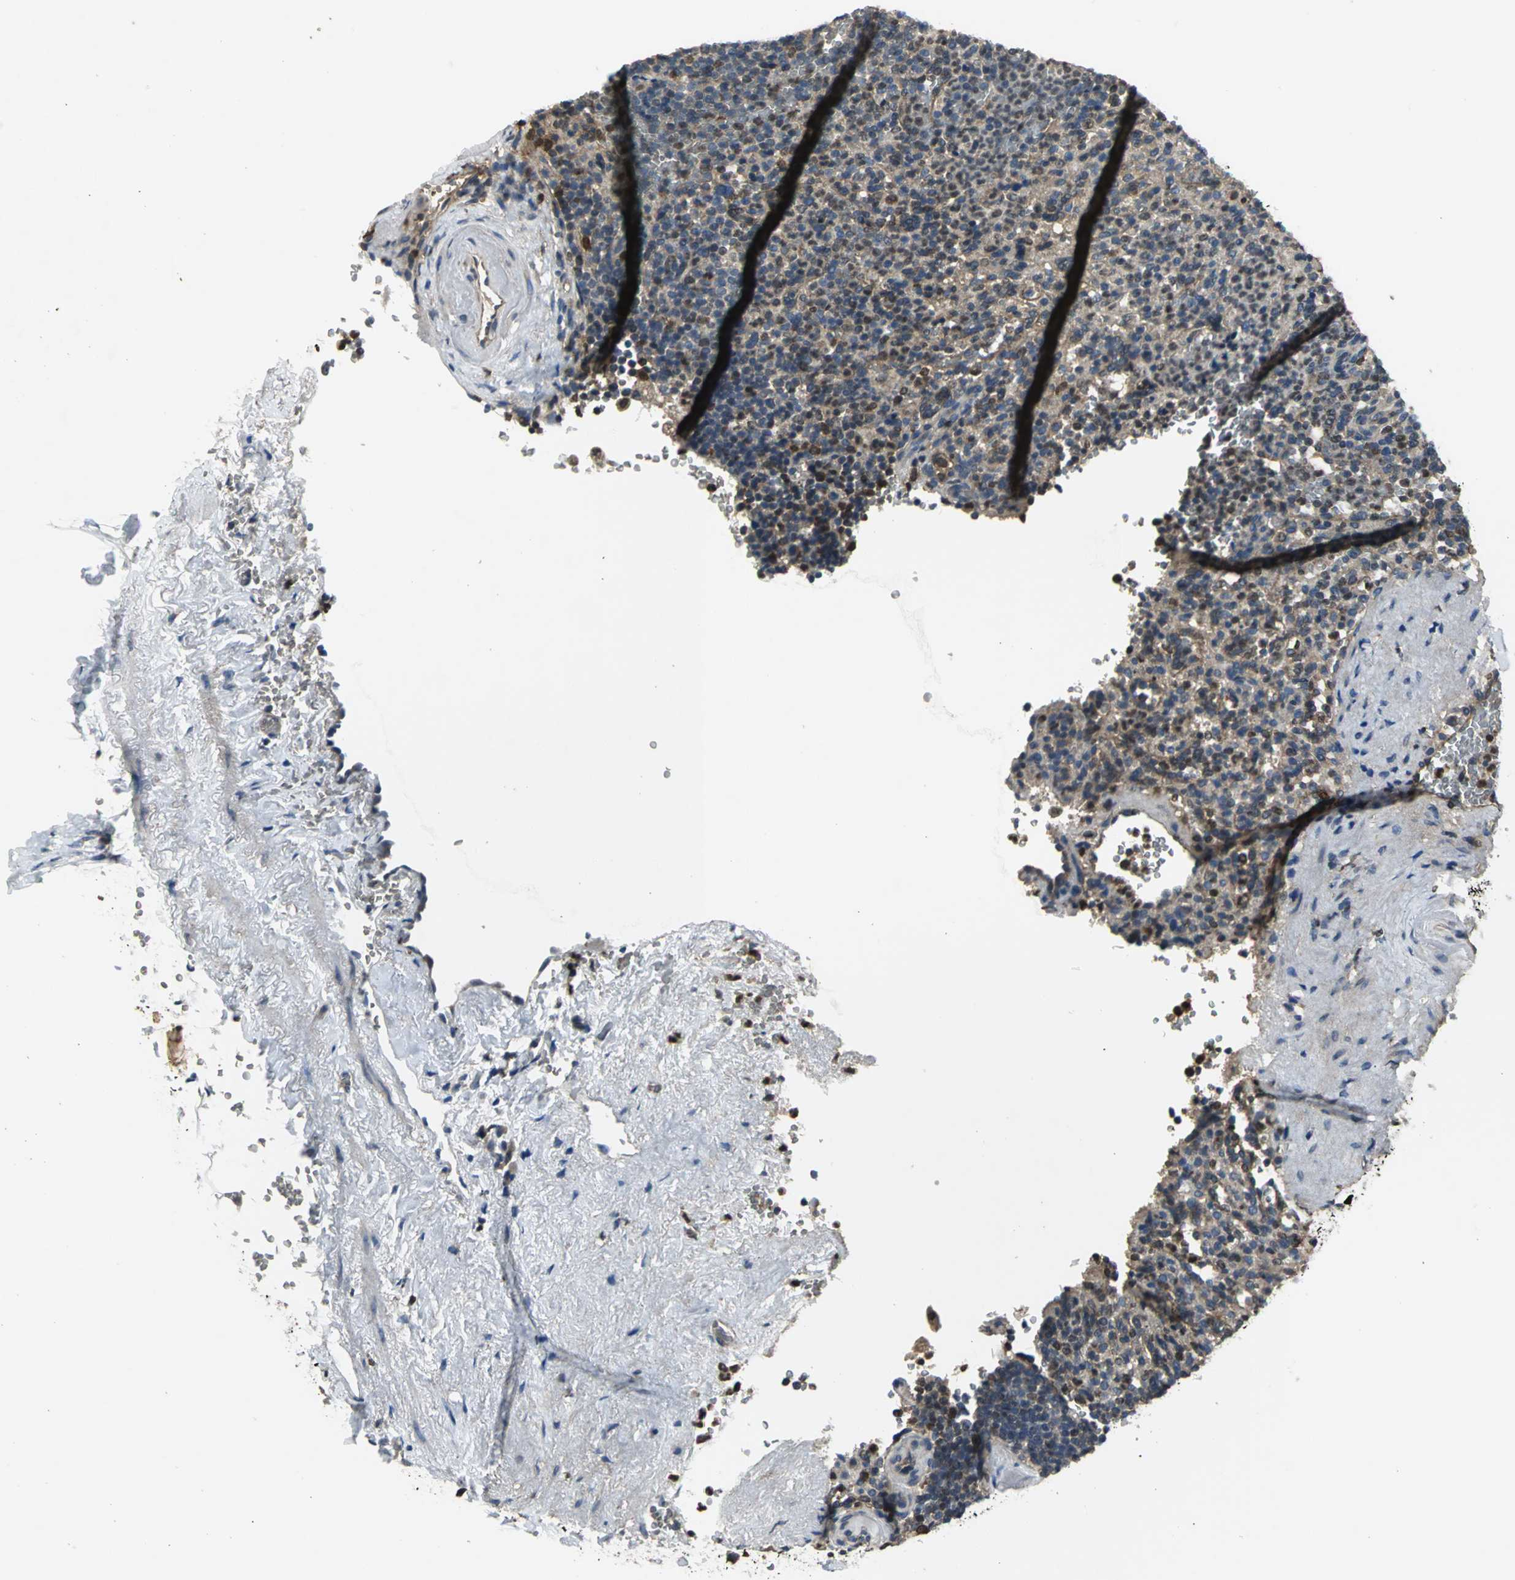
{"staining": {"intensity": "strong", "quantity": "25%-75%", "location": "cytoplasmic/membranous,nuclear"}, "tissue": "spleen", "cell_type": "Cells in red pulp", "image_type": "normal", "snomed": [{"axis": "morphology", "description": "Normal tissue, NOS"}, {"axis": "topography", "description": "Spleen"}], "caption": "A high amount of strong cytoplasmic/membranous,nuclear positivity is present in about 25%-75% of cells in red pulp in normal spleen.", "gene": "AHR", "patient": {"sex": "female", "age": 74}}